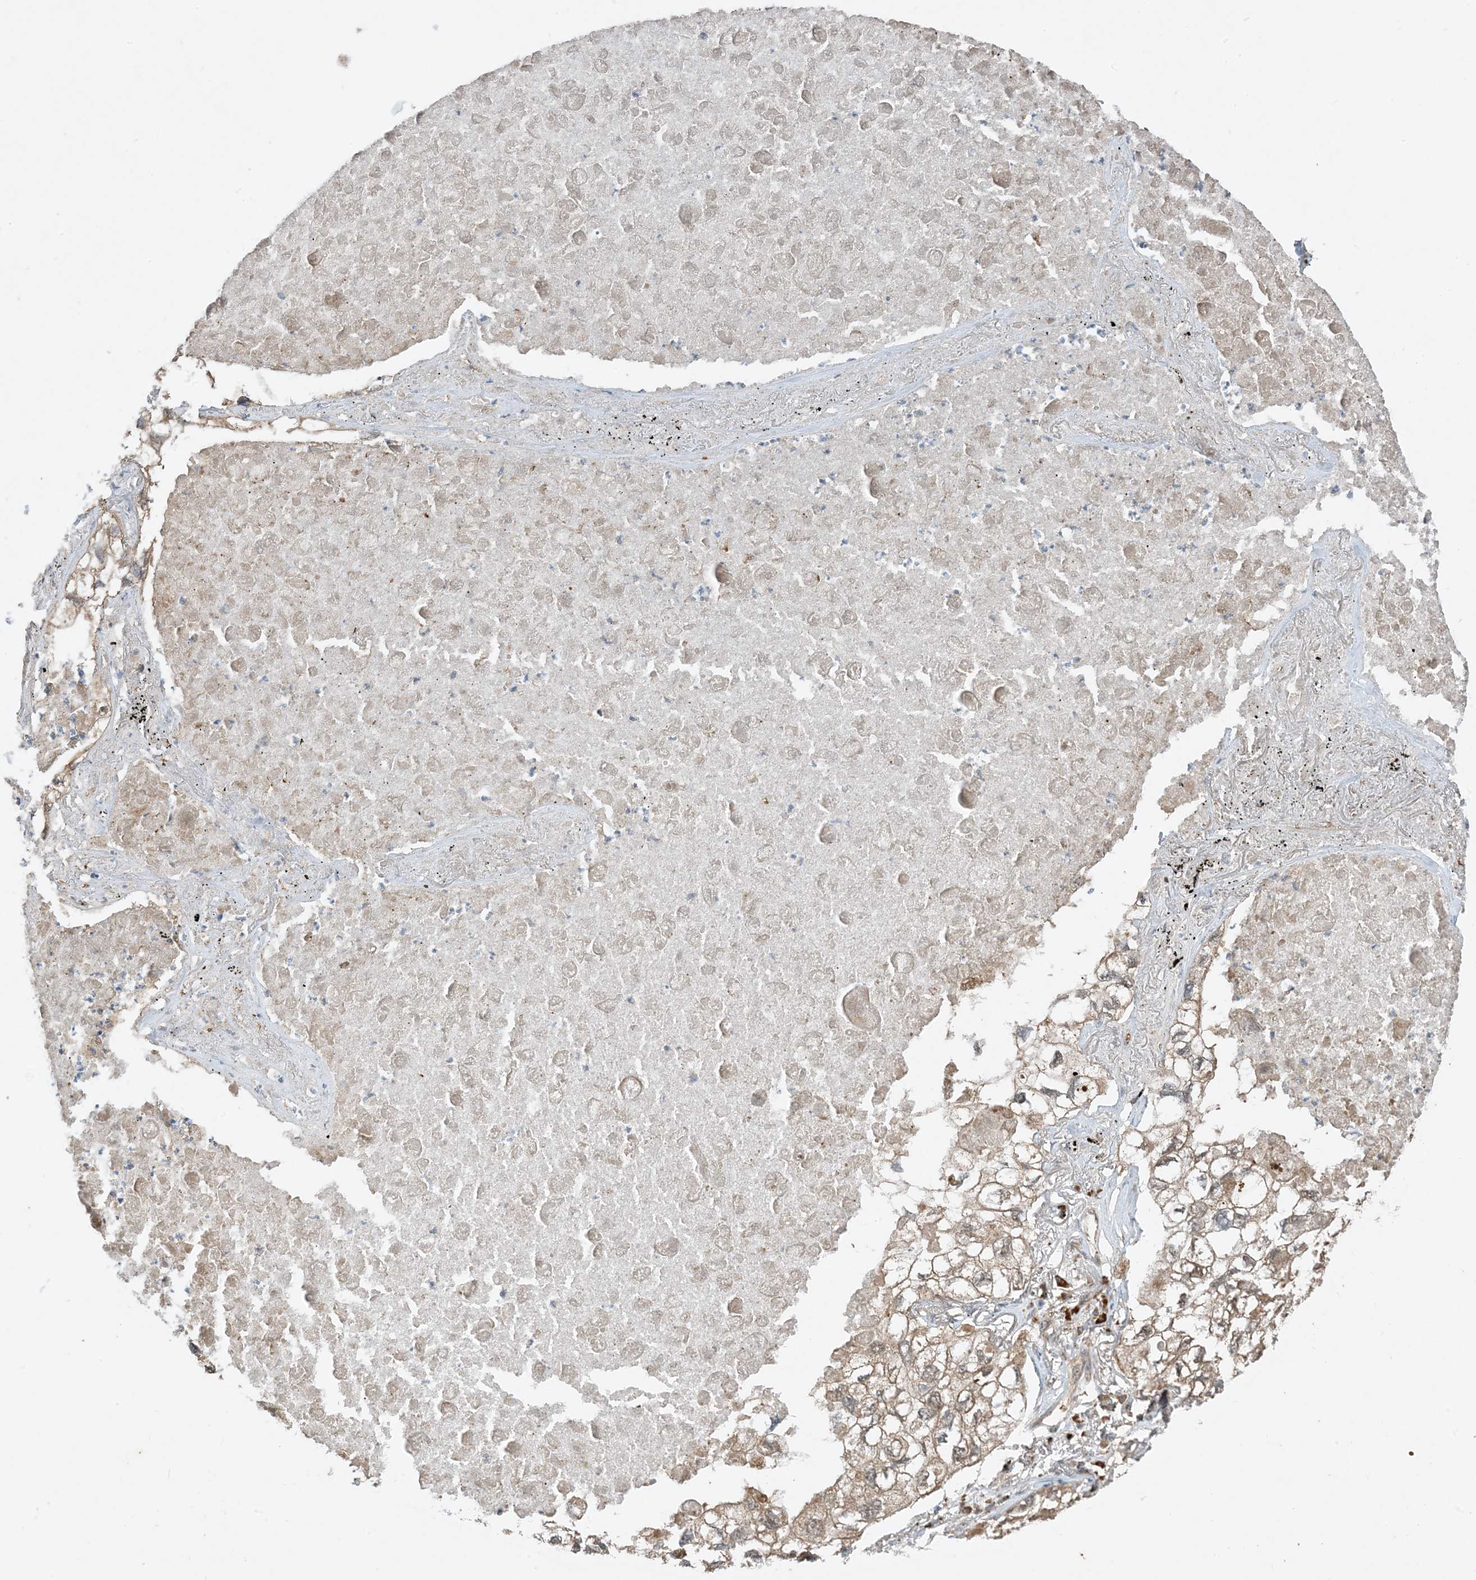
{"staining": {"intensity": "weak", "quantity": "25%-75%", "location": "cytoplasmic/membranous"}, "tissue": "lung cancer", "cell_type": "Tumor cells", "image_type": "cancer", "snomed": [{"axis": "morphology", "description": "Adenocarcinoma, NOS"}, {"axis": "topography", "description": "Lung"}], "caption": "Immunohistochemistry of human lung cancer shows low levels of weak cytoplasmic/membranous positivity in approximately 25%-75% of tumor cells.", "gene": "PUSL1", "patient": {"sex": "male", "age": 65}}